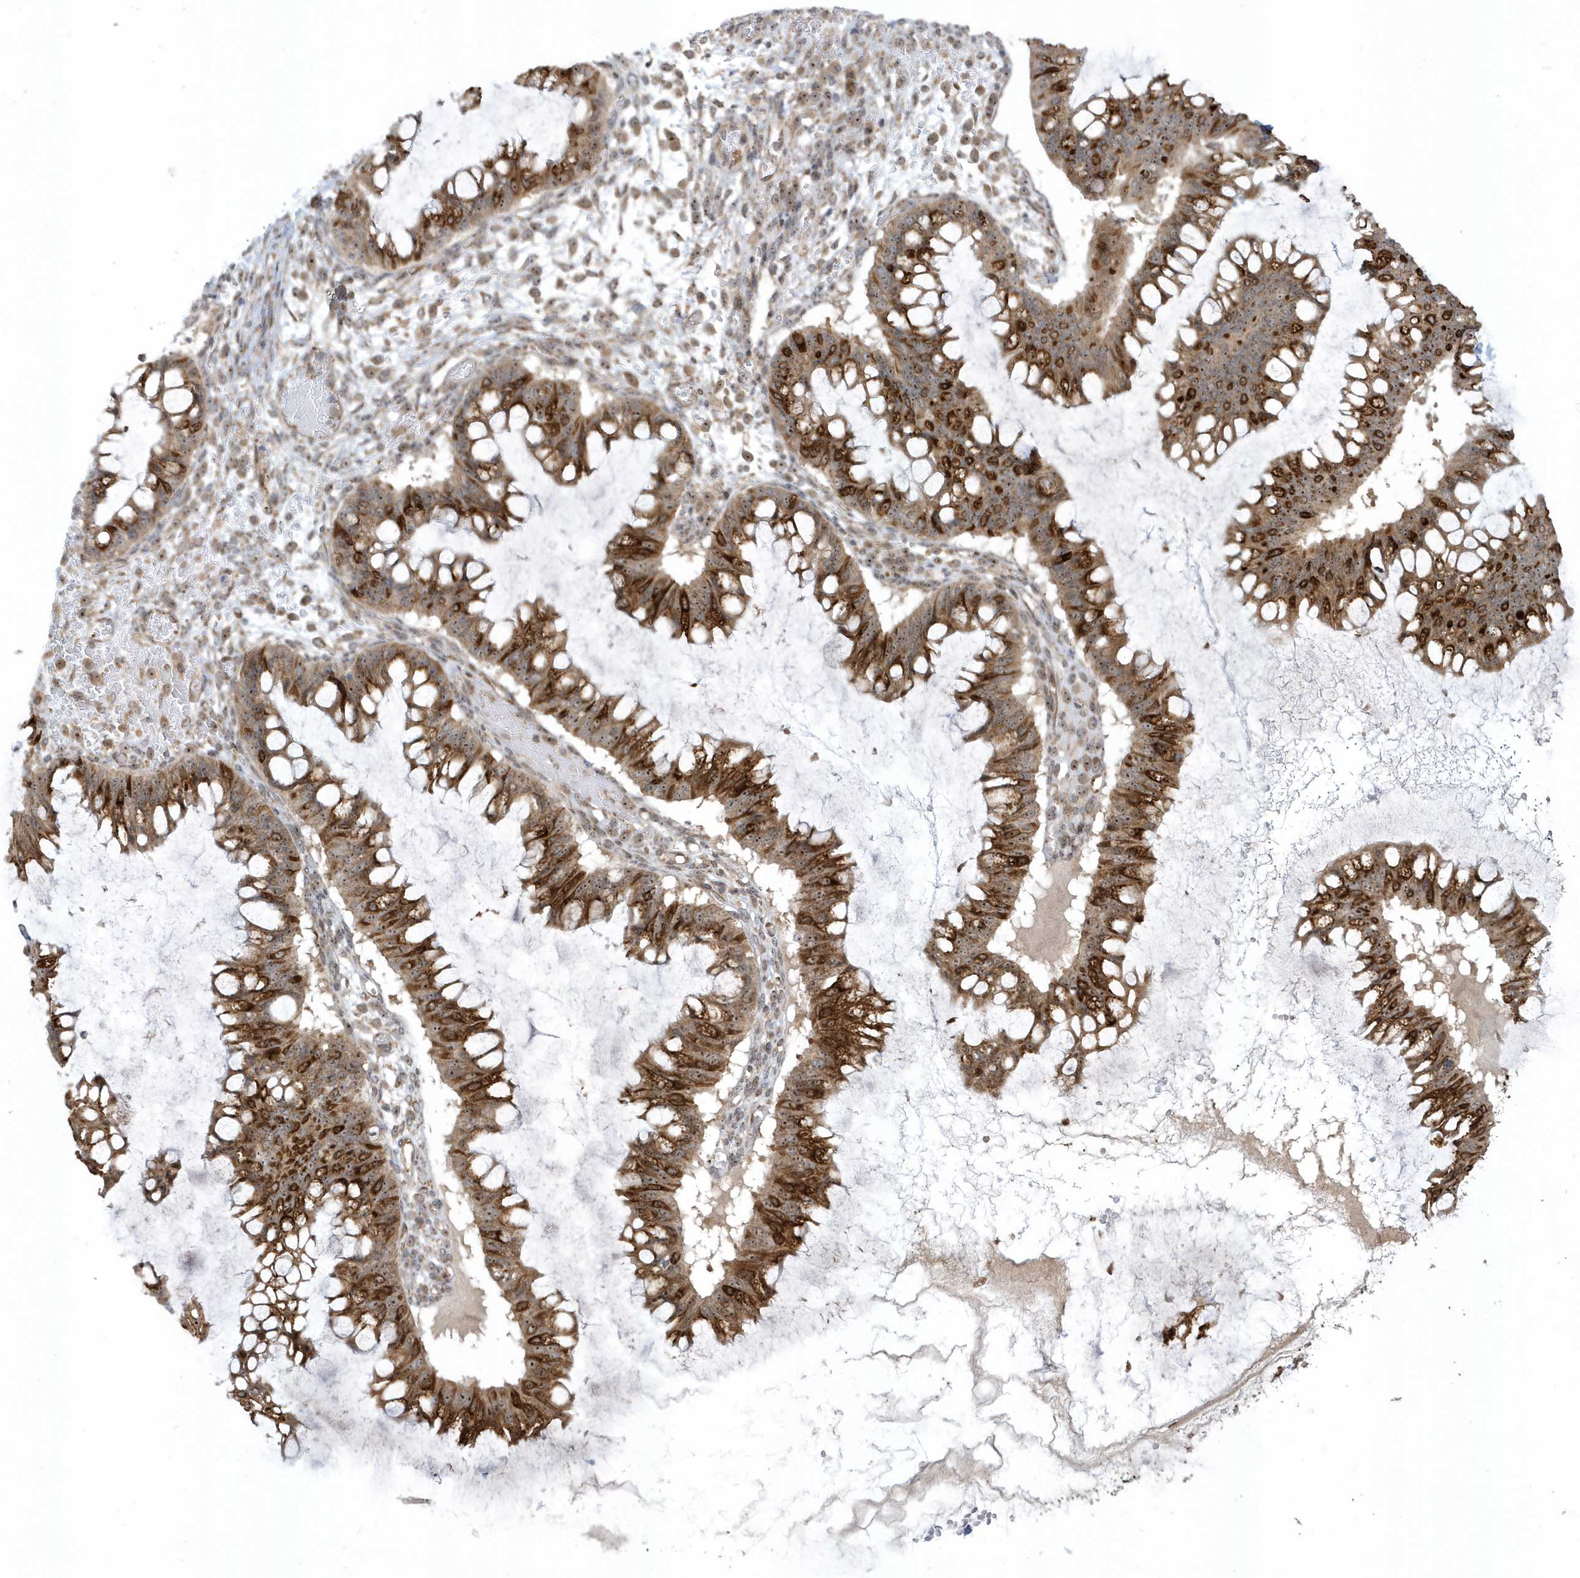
{"staining": {"intensity": "strong", "quantity": ">75%", "location": "cytoplasmic/membranous"}, "tissue": "ovarian cancer", "cell_type": "Tumor cells", "image_type": "cancer", "snomed": [{"axis": "morphology", "description": "Cystadenocarcinoma, mucinous, NOS"}, {"axis": "topography", "description": "Ovary"}], "caption": "A photomicrograph showing strong cytoplasmic/membranous expression in about >75% of tumor cells in ovarian cancer, as visualized by brown immunohistochemical staining.", "gene": "ECM2", "patient": {"sex": "female", "age": 73}}